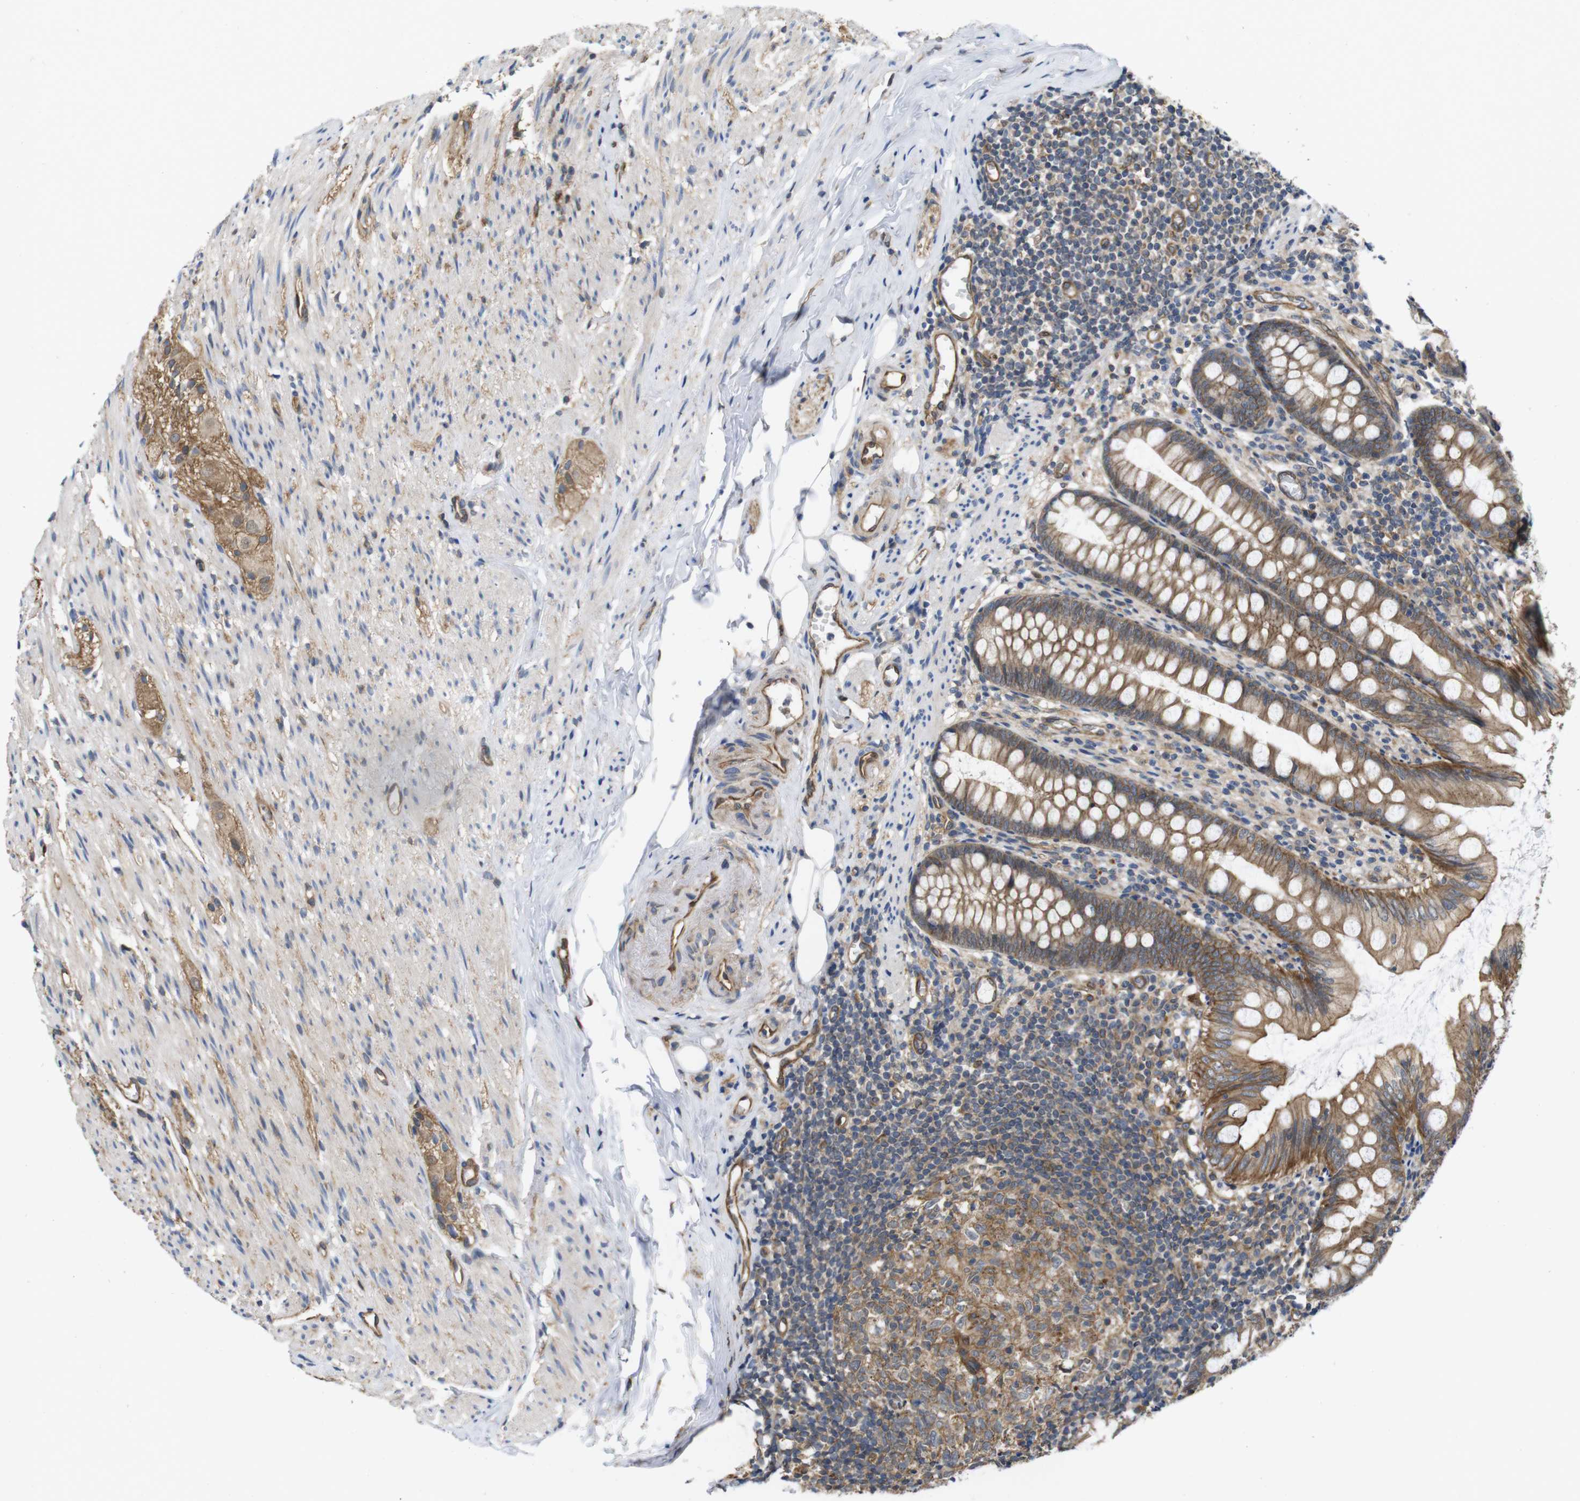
{"staining": {"intensity": "moderate", "quantity": ">75%", "location": "cytoplasmic/membranous"}, "tissue": "appendix", "cell_type": "Glandular cells", "image_type": "normal", "snomed": [{"axis": "morphology", "description": "Normal tissue, NOS"}, {"axis": "topography", "description": "Appendix"}], "caption": "A brown stain labels moderate cytoplasmic/membranous staining of a protein in glandular cells of unremarkable appendix.", "gene": "ZDHHC5", "patient": {"sex": "female", "age": 77}}